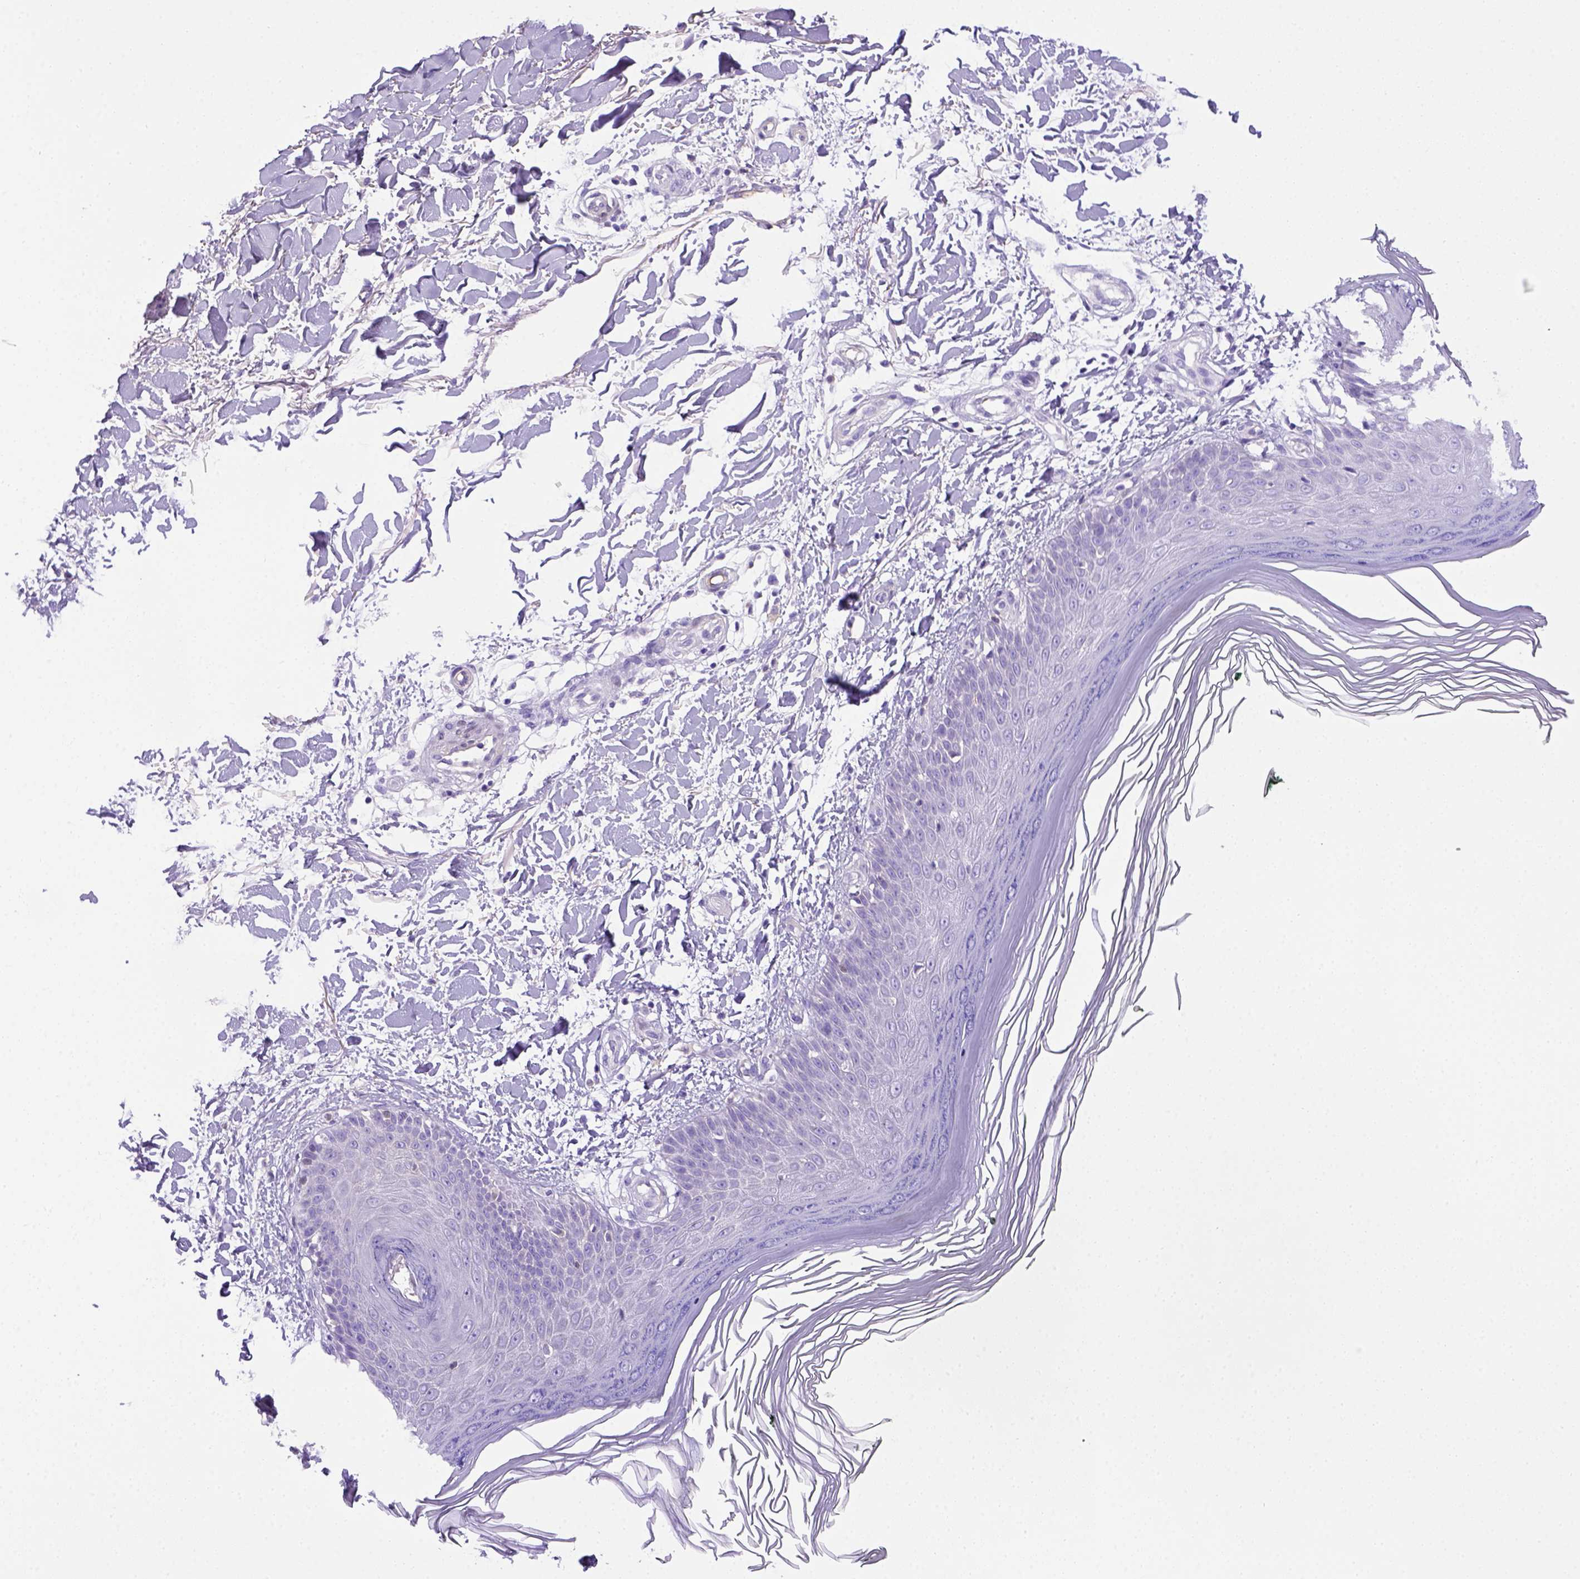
{"staining": {"intensity": "negative", "quantity": "none", "location": "none"}, "tissue": "skin", "cell_type": "Fibroblasts", "image_type": "normal", "snomed": [{"axis": "morphology", "description": "Normal tissue, NOS"}, {"axis": "topography", "description": "Skin"}], "caption": "Fibroblasts show no significant staining in unremarkable skin. (Brightfield microscopy of DAB (3,3'-diaminobenzidine) immunohistochemistry (IHC) at high magnification).", "gene": "ITIH4", "patient": {"sex": "female", "age": 62}}